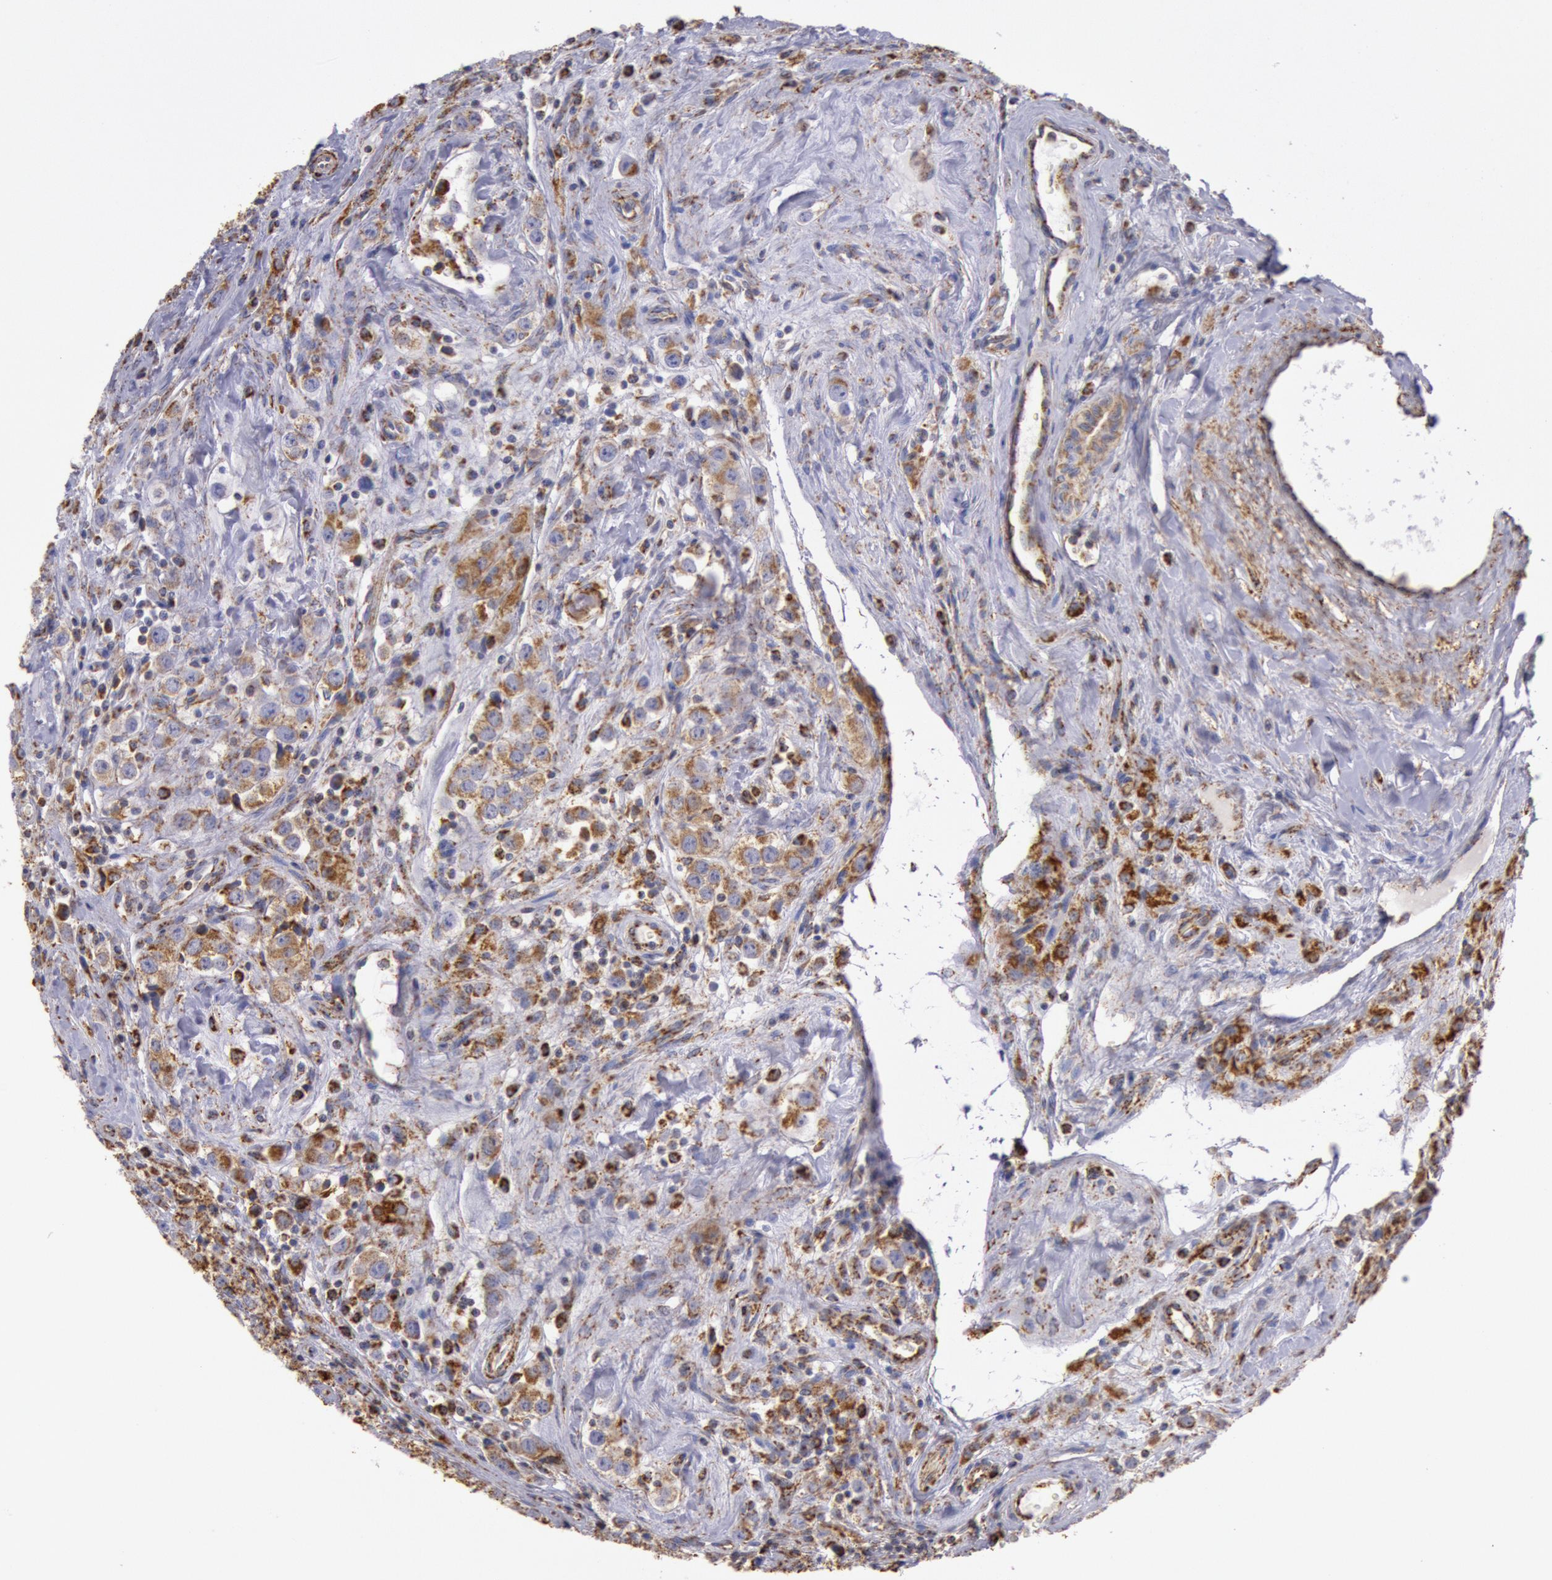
{"staining": {"intensity": "strong", "quantity": "25%-75%", "location": "cytoplasmic/membranous"}, "tissue": "testis cancer", "cell_type": "Tumor cells", "image_type": "cancer", "snomed": [{"axis": "morphology", "description": "Seminoma, NOS"}, {"axis": "topography", "description": "Testis"}], "caption": "This is an image of immunohistochemistry staining of testis cancer (seminoma), which shows strong staining in the cytoplasmic/membranous of tumor cells.", "gene": "CYC1", "patient": {"sex": "male", "age": 32}}